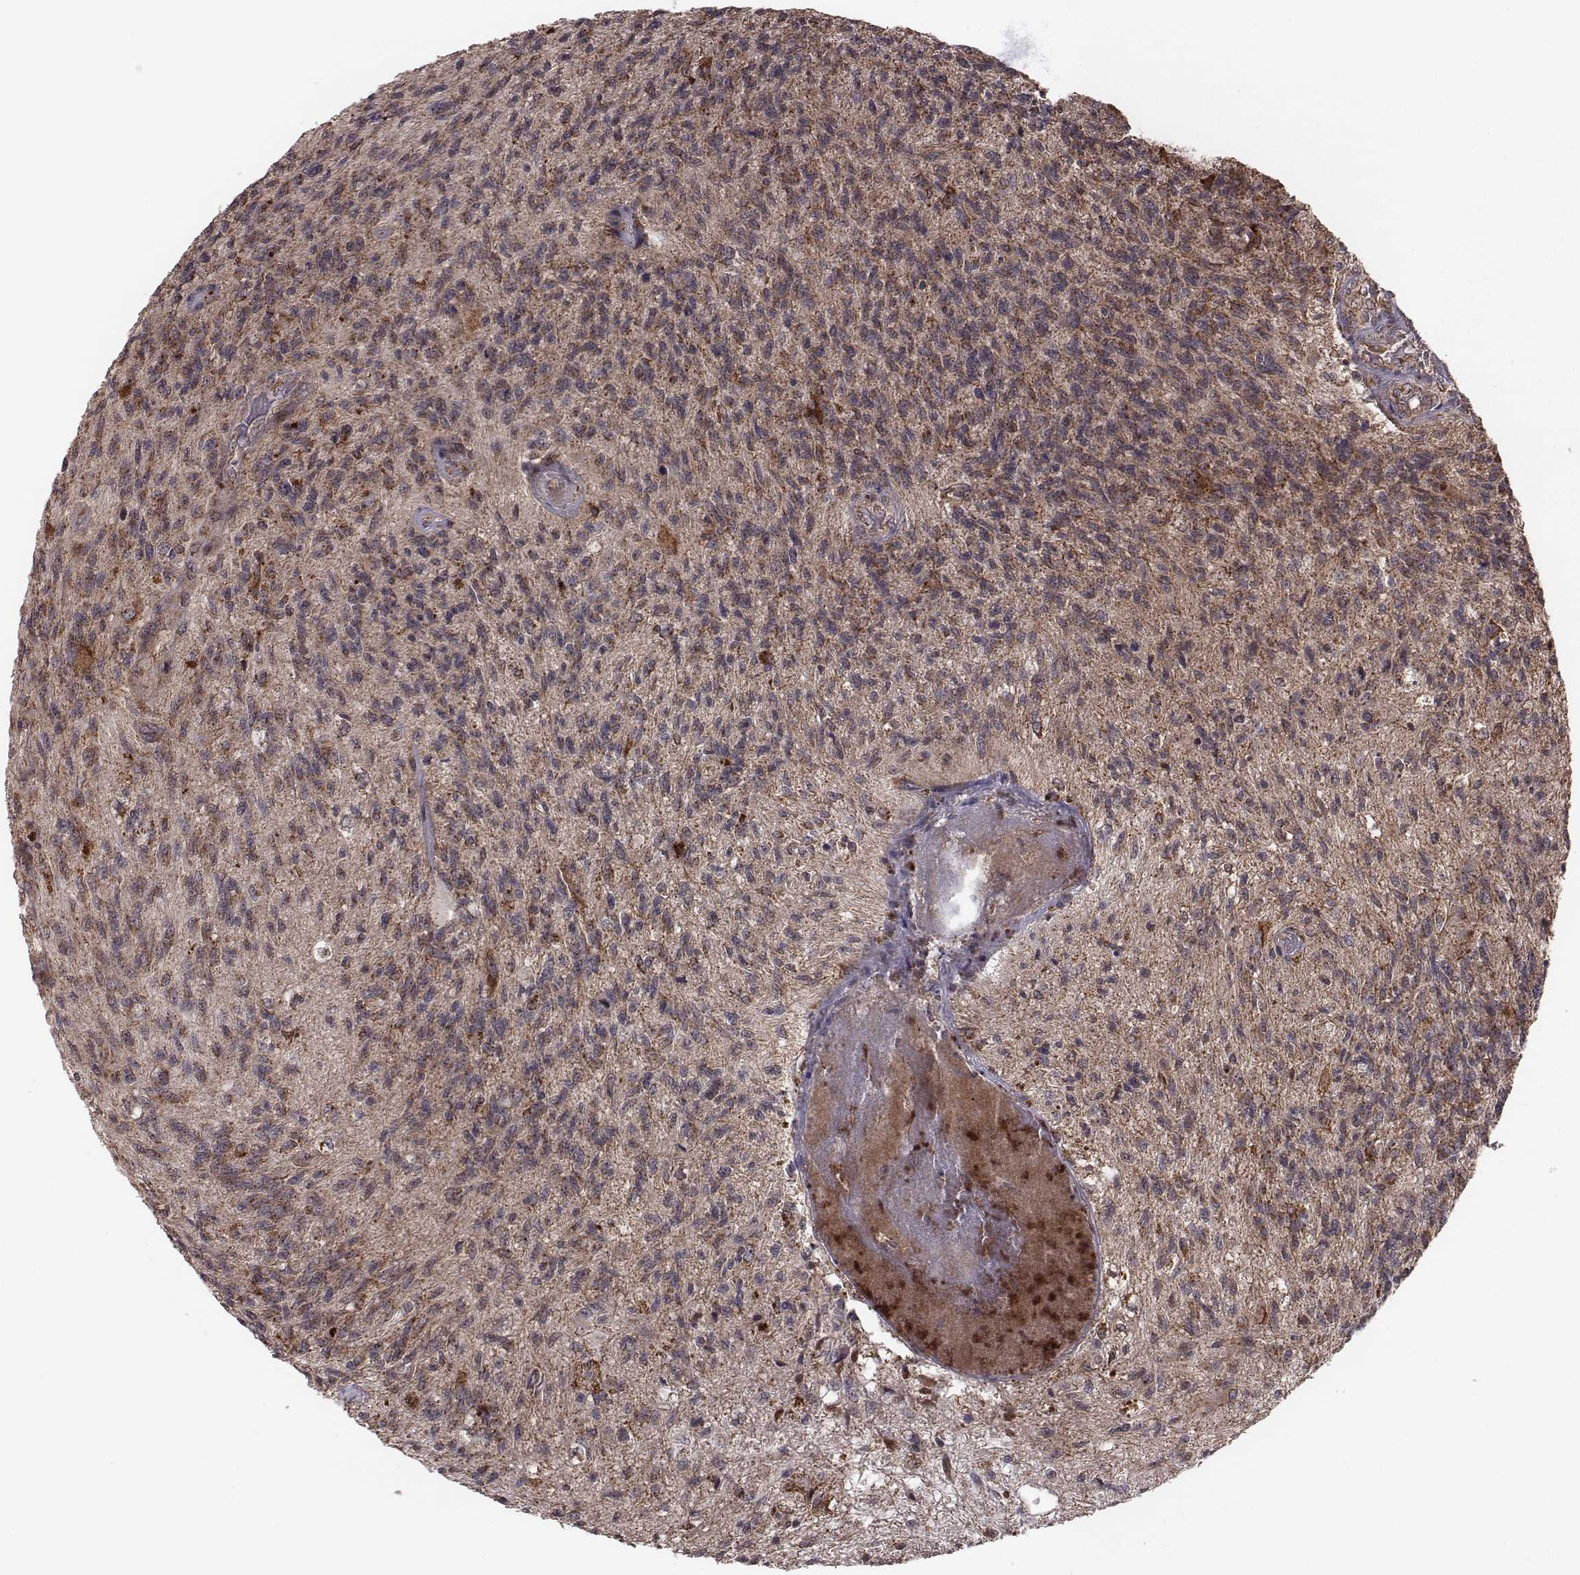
{"staining": {"intensity": "moderate", "quantity": "25%-75%", "location": "cytoplasmic/membranous"}, "tissue": "glioma", "cell_type": "Tumor cells", "image_type": "cancer", "snomed": [{"axis": "morphology", "description": "Glioma, malignant, High grade"}, {"axis": "topography", "description": "Brain"}], "caption": "Tumor cells show medium levels of moderate cytoplasmic/membranous staining in approximately 25%-75% of cells in high-grade glioma (malignant). The staining is performed using DAB (3,3'-diaminobenzidine) brown chromogen to label protein expression. The nuclei are counter-stained blue using hematoxylin.", "gene": "ZDHHC21", "patient": {"sex": "male", "age": 56}}